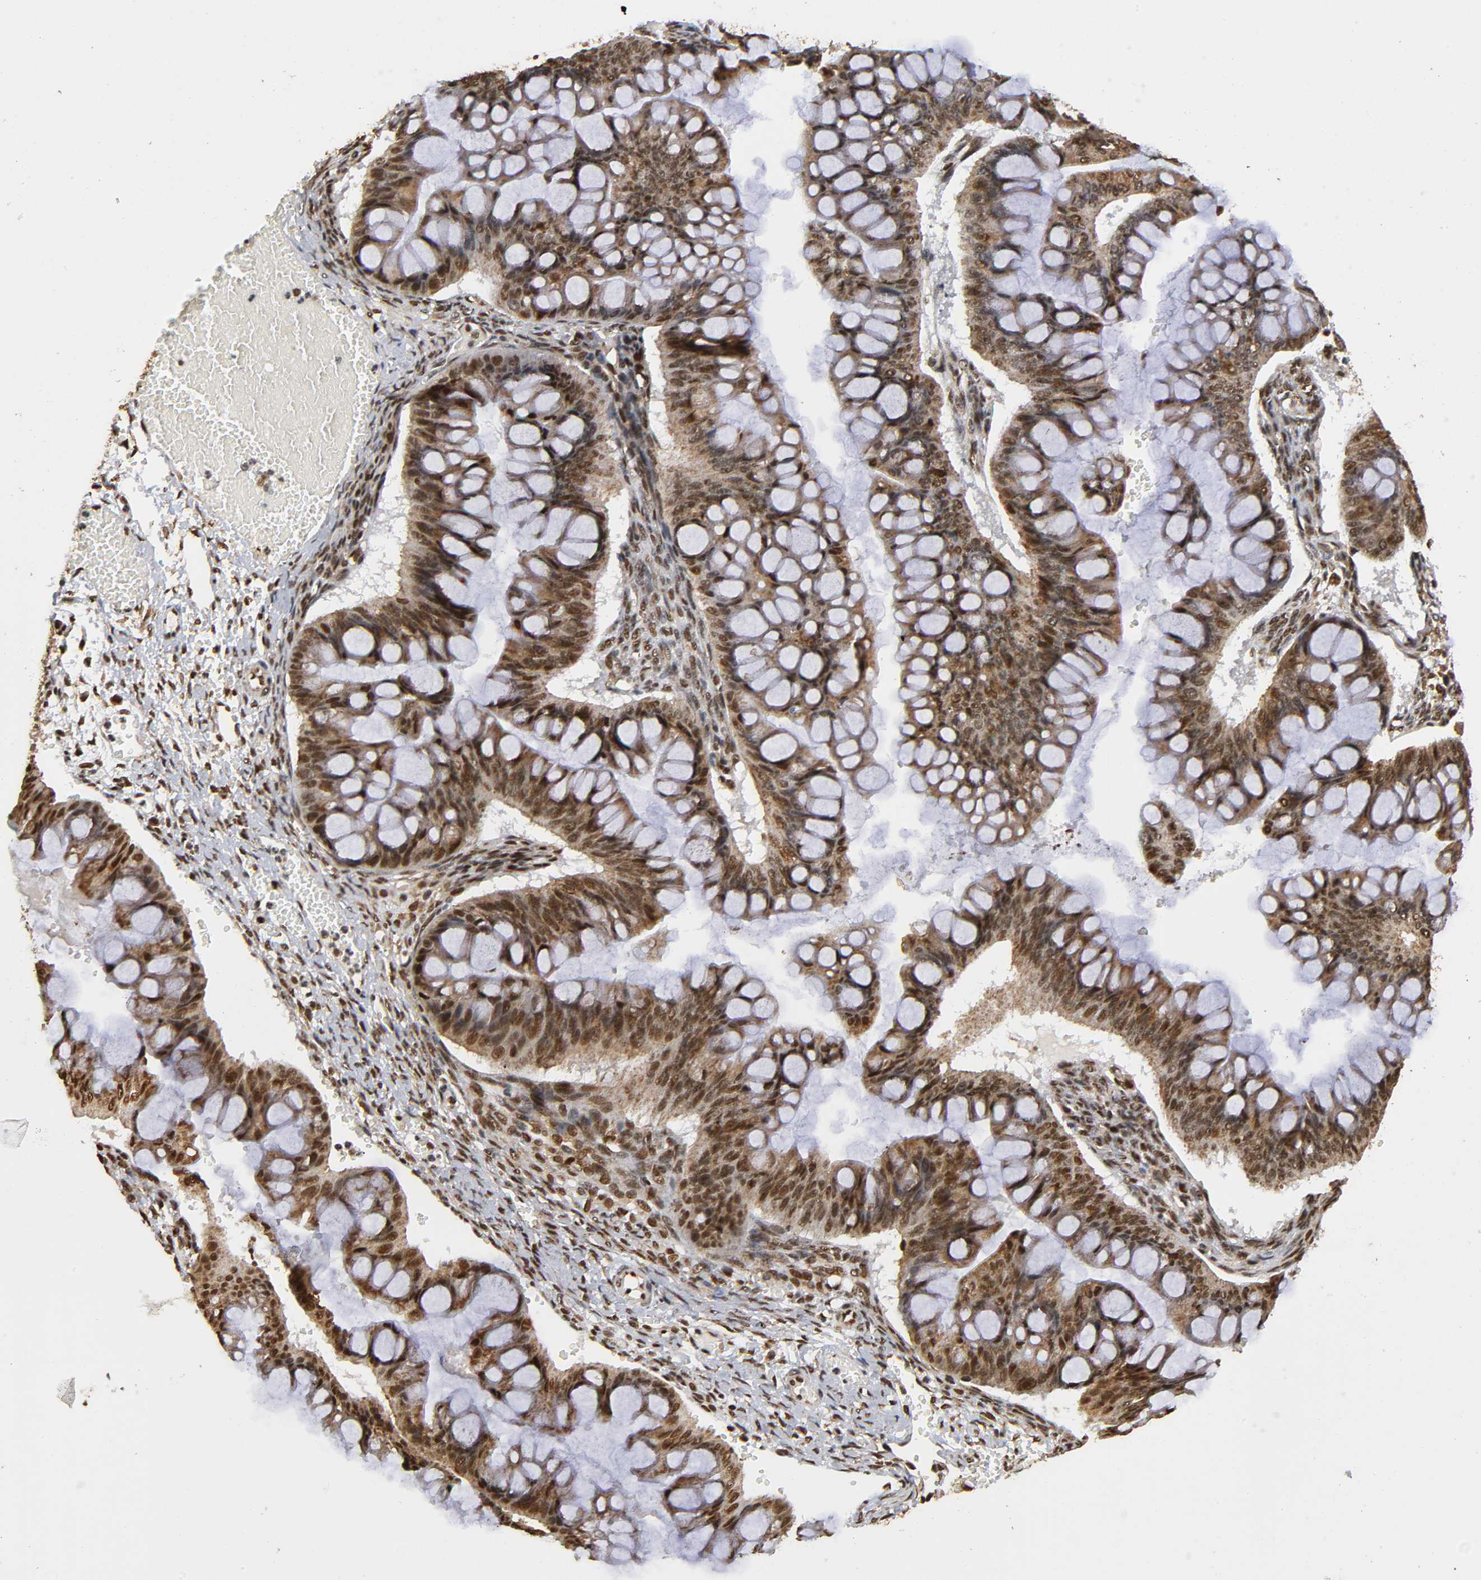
{"staining": {"intensity": "strong", "quantity": ">75%", "location": "cytoplasmic/membranous,nuclear"}, "tissue": "ovarian cancer", "cell_type": "Tumor cells", "image_type": "cancer", "snomed": [{"axis": "morphology", "description": "Cystadenocarcinoma, mucinous, NOS"}, {"axis": "topography", "description": "Ovary"}], "caption": "Immunohistochemical staining of ovarian cancer (mucinous cystadenocarcinoma) reveals strong cytoplasmic/membranous and nuclear protein positivity in about >75% of tumor cells.", "gene": "RNF122", "patient": {"sex": "female", "age": 73}}